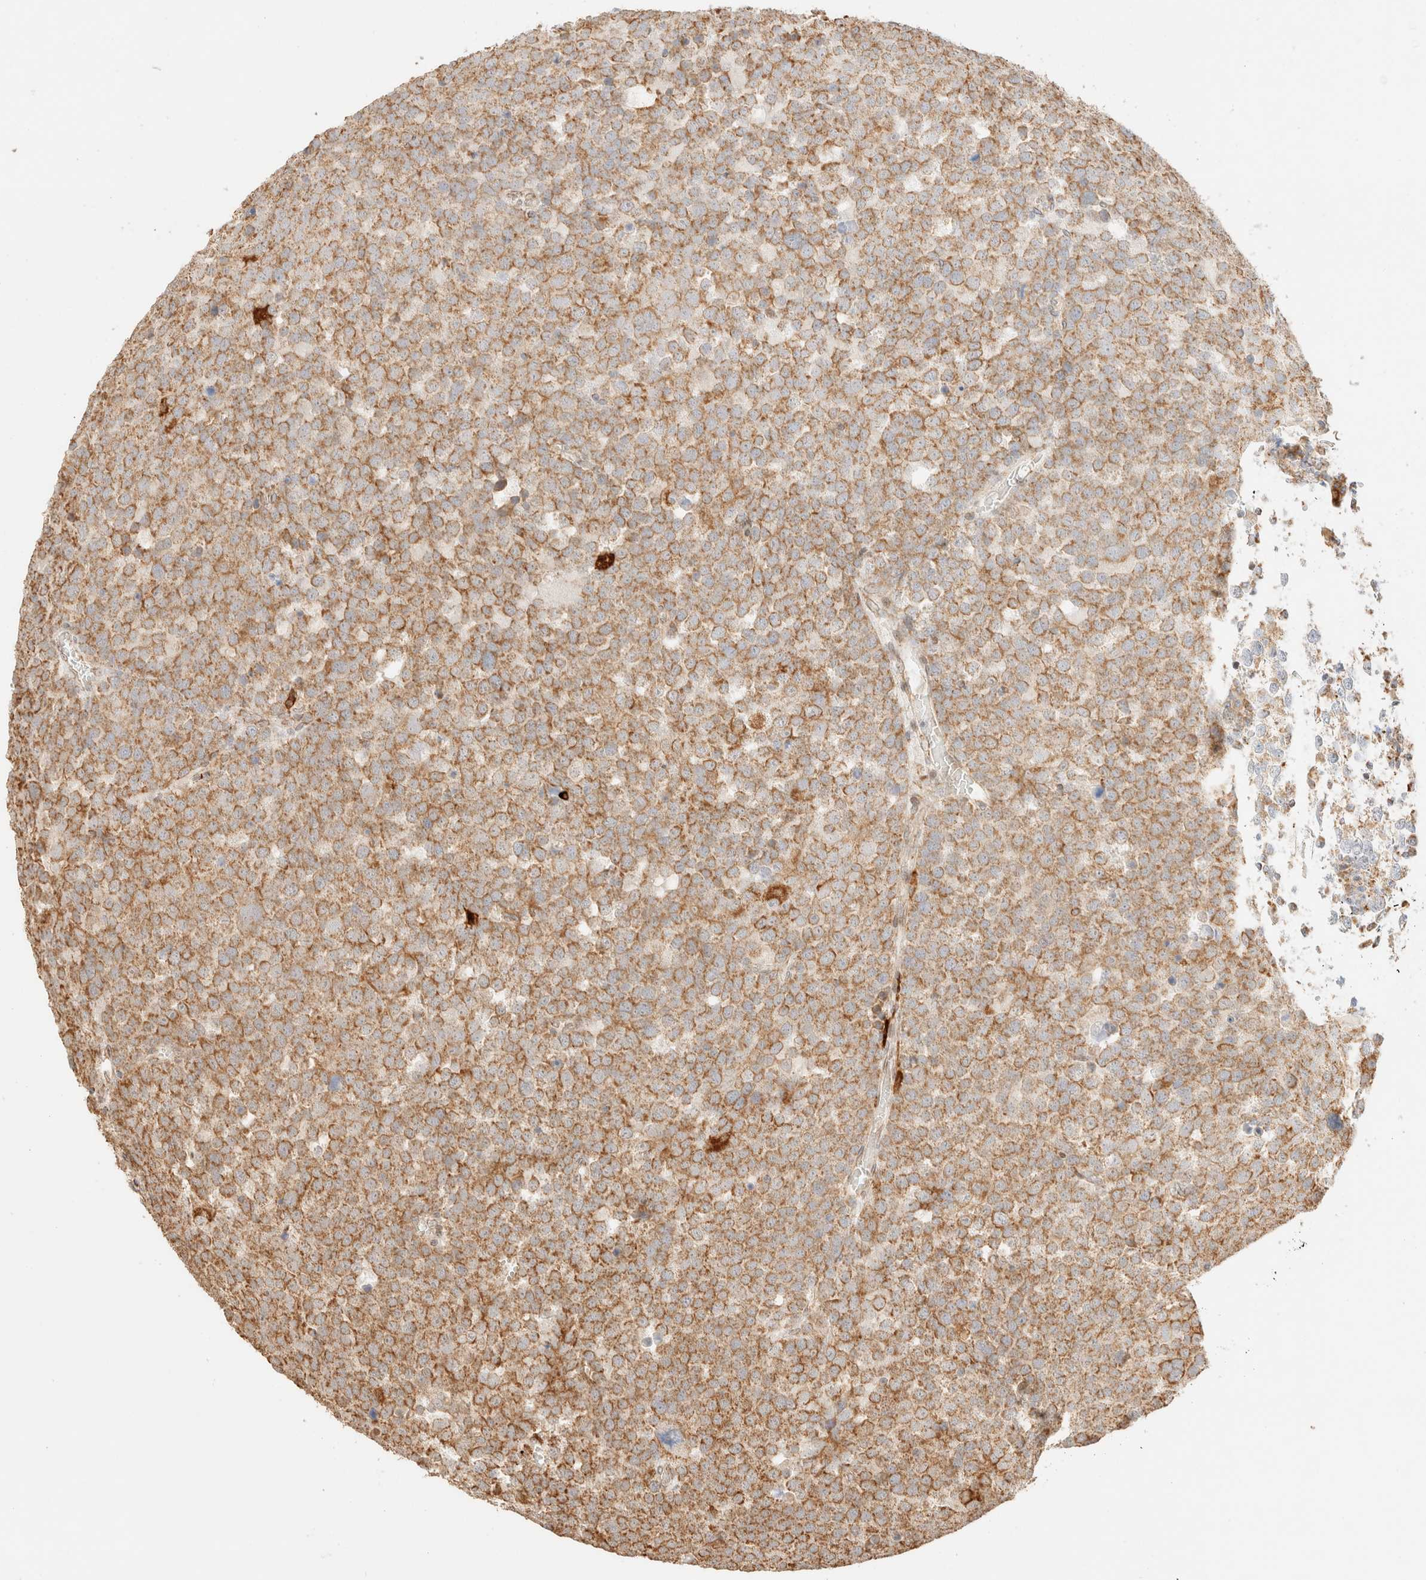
{"staining": {"intensity": "moderate", "quantity": ">75%", "location": "cytoplasmic/membranous"}, "tissue": "testis cancer", "cell_type": "Tumor cells", "image_type": "cancer", "snomed": [{"axis": "morphology", "description": "Seminoma, NOS"}, {"axis": "topography", "description": "Testis"}], "caption": "Testis seminoma stained for a protein (brown) reveals moderate cytoplasmic/membranous positive expression in about >75% of tumor cells.", "gene": "TACO1", "patient": {"sex": "male", "age": 71}}